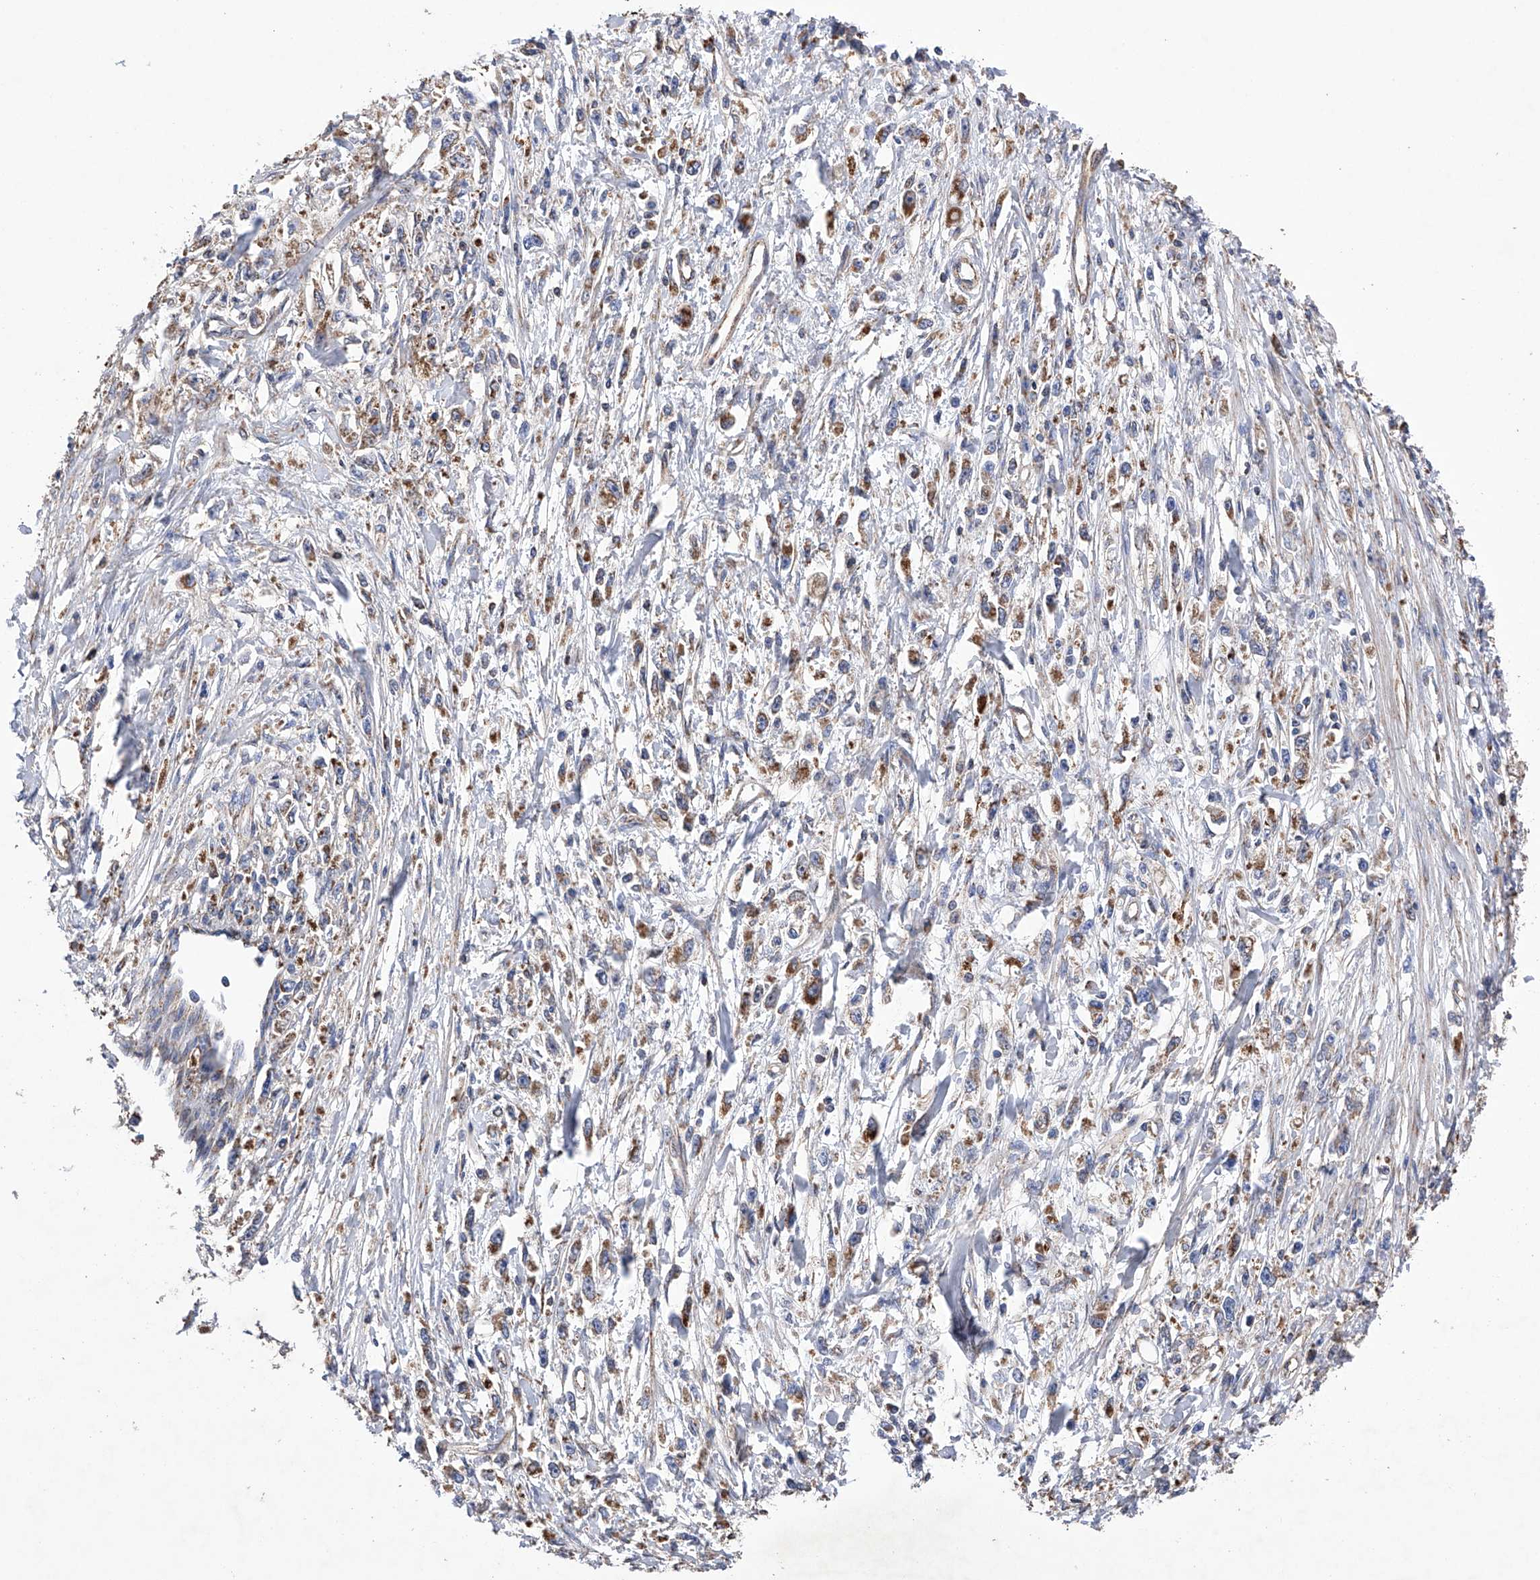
{"staining": {"intensity": "moderate", "quantity": "25%-75%", "location": "cytoplasmic/membranous"}, "tissue": "stomach cancer", "cell_type": "Tumor cells", "image_type": "cancer", "snomed": [{"axis": "morphology", "description": "Adenocarcinoma, NOS"}, {"axis": "topography", "description": "Stomach"}], "caption": "Protein analysis of adenocarcinoma (stomach) tissue demonstrates moderate cytoplasmic/membranous staining in approximately 25%-75% of tumor cells.", "gene": "EFCAB2", "patient": {"sex": "female", "age": 59}}